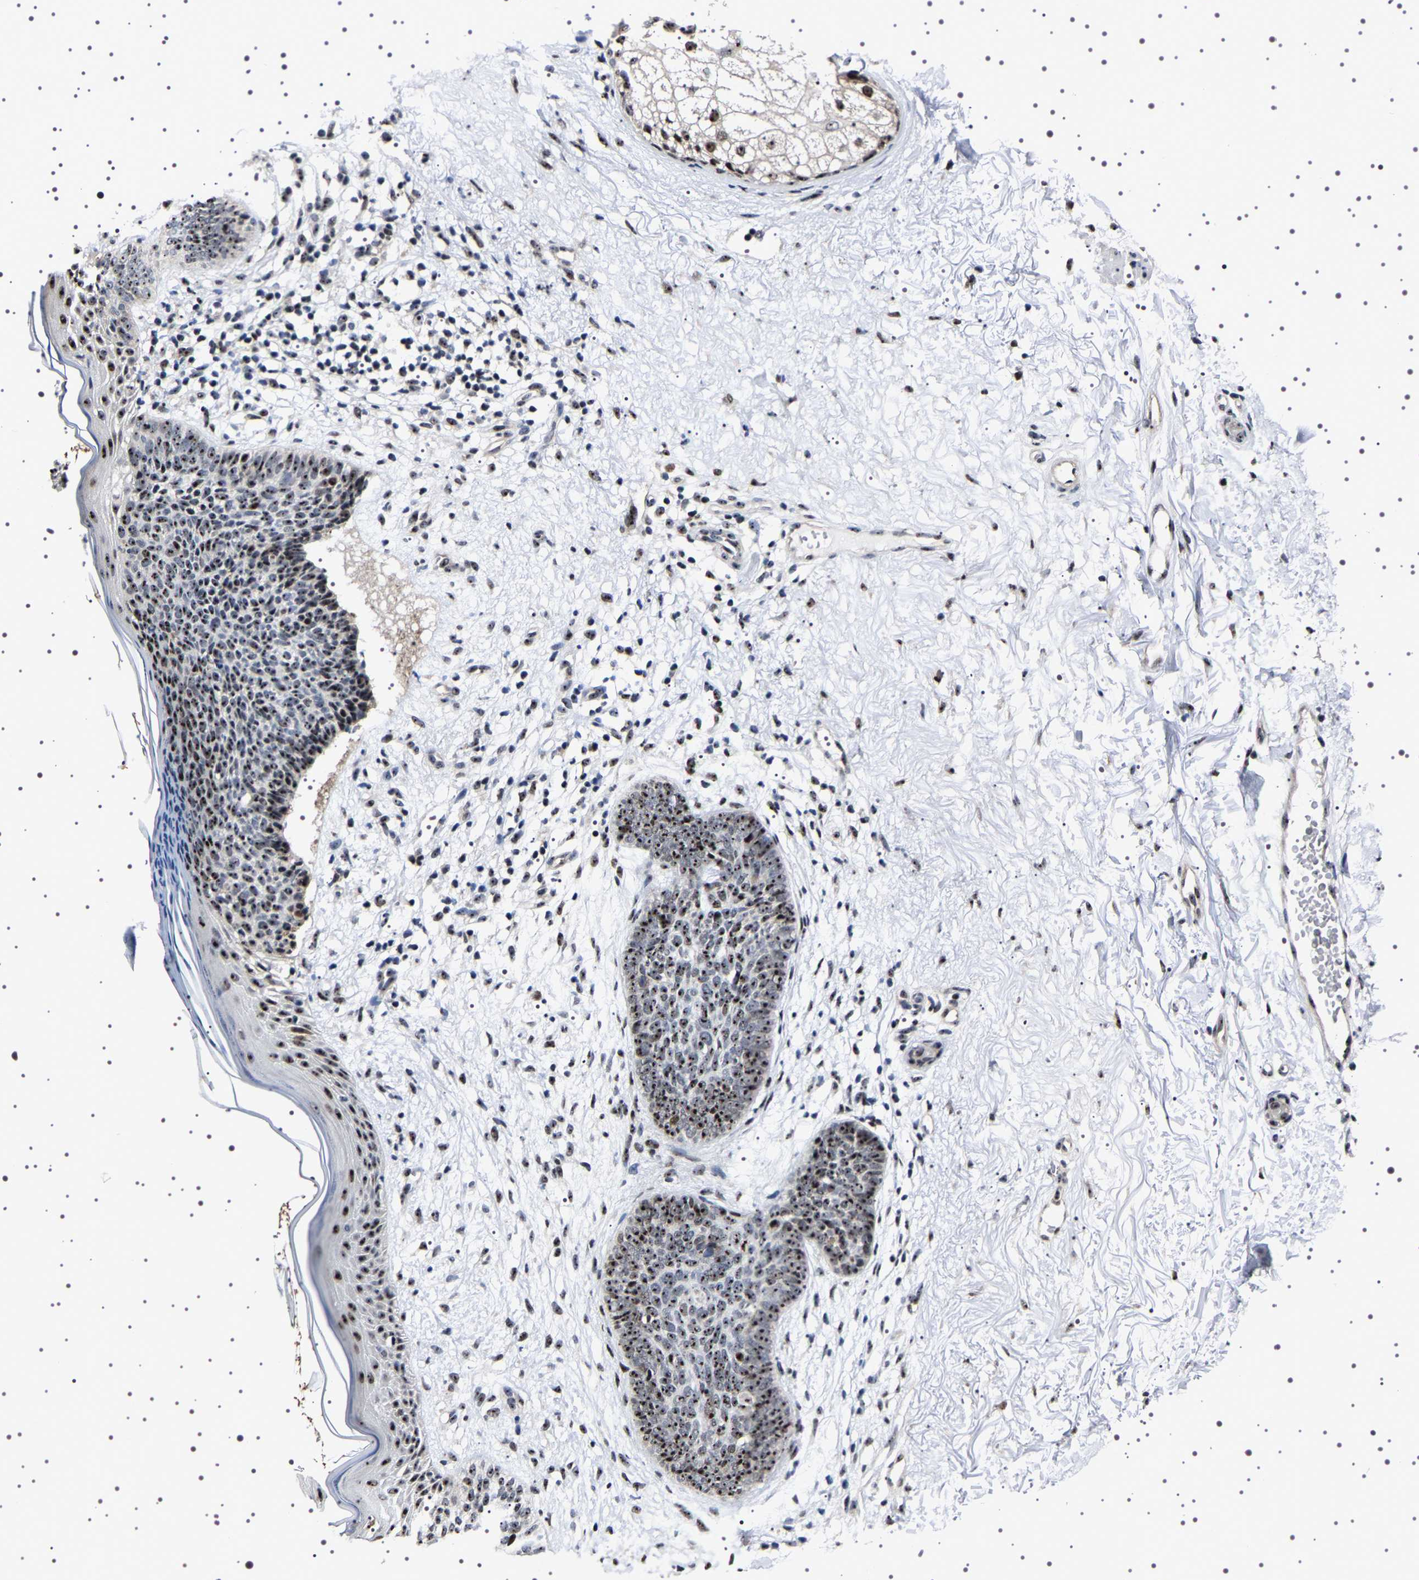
{"staining": {"intensity": "strong", "quantity": ">75%", "location": "nuclear"}, "tissue": "skin cancer", "cell_type": "Tumor cells", "image_type": "cancer", "snomed": [{"axis": "morphology", "description": "Basal cell carcinoma"}, {"axis": "topography", "description": "Skin"}], "caption": "Protein analysis of basal cell carcinoma (skin) tissue shows strong nuclear positivity in about >75% of tumor cells.", "gene": "GNL3", "patient": {"sex": "female", "age": 70}}